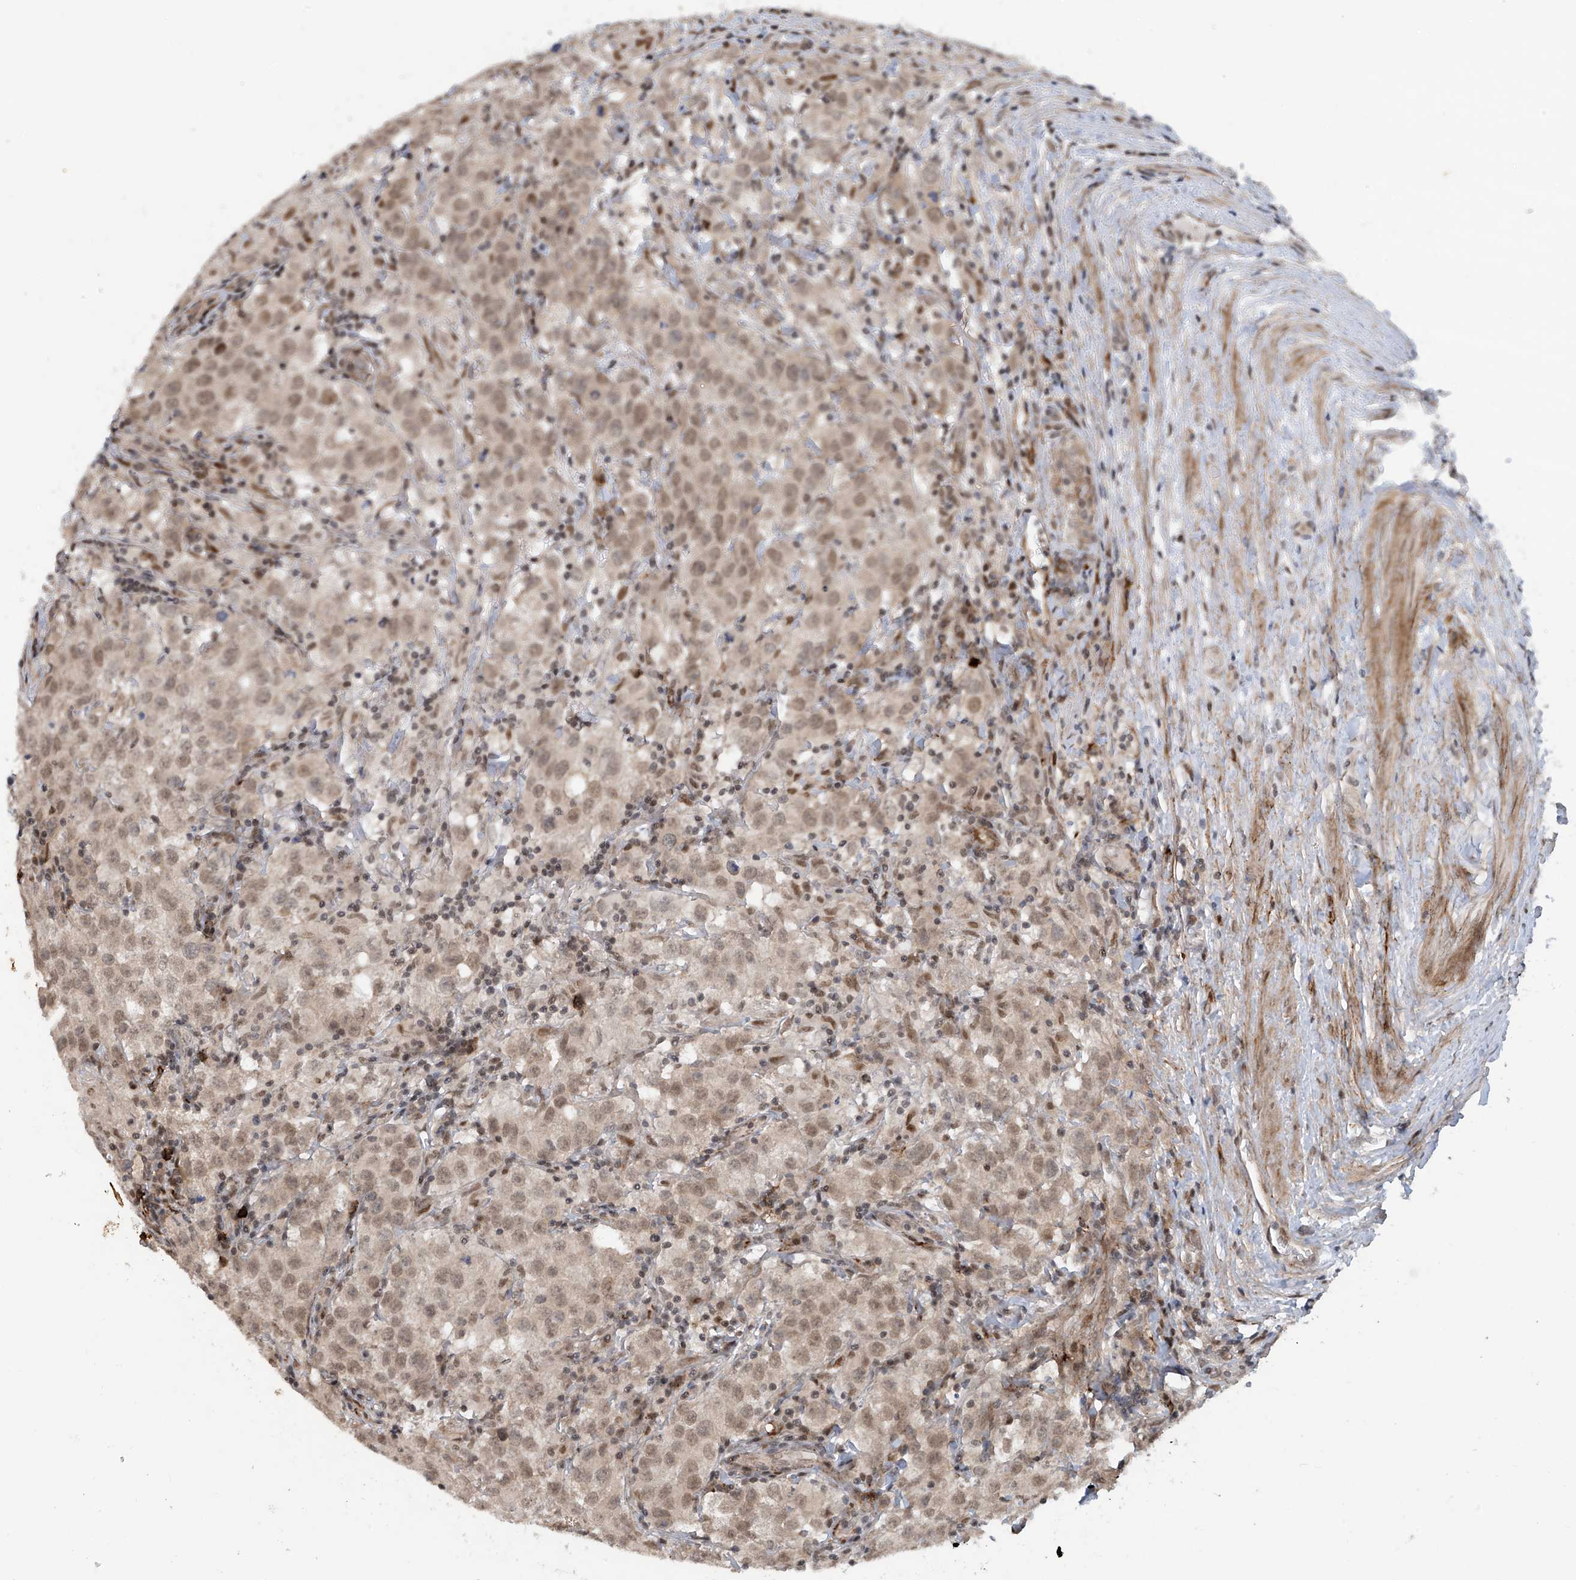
{"staining": {"intensity": "moderate", "quantity": ">75%", "location": "nuclear"}, "tissue": "testis cancer", "cell_type": "Tumor cells", "image_type": "cancer", "snomed": [{"axis": "morphology", "description": "Seminoma, NOS"}, {"axis": "morphology", "description": "Carcinoma, Embryonal, NOS"}, {"axis": "topography", "description": "Testis"}], "caption": "Tumor cells show moderate nuclear staining in about >75% of cells in testis embryonal carcinoma. The staining was performed using DAB (3,3'-diaminobenzidine), with brown indicating positive protein expression. Nuclei are stained blue with hematoxylin.", "gene": "LAGE3", "patient": {"sex": "male", "age": 43}}